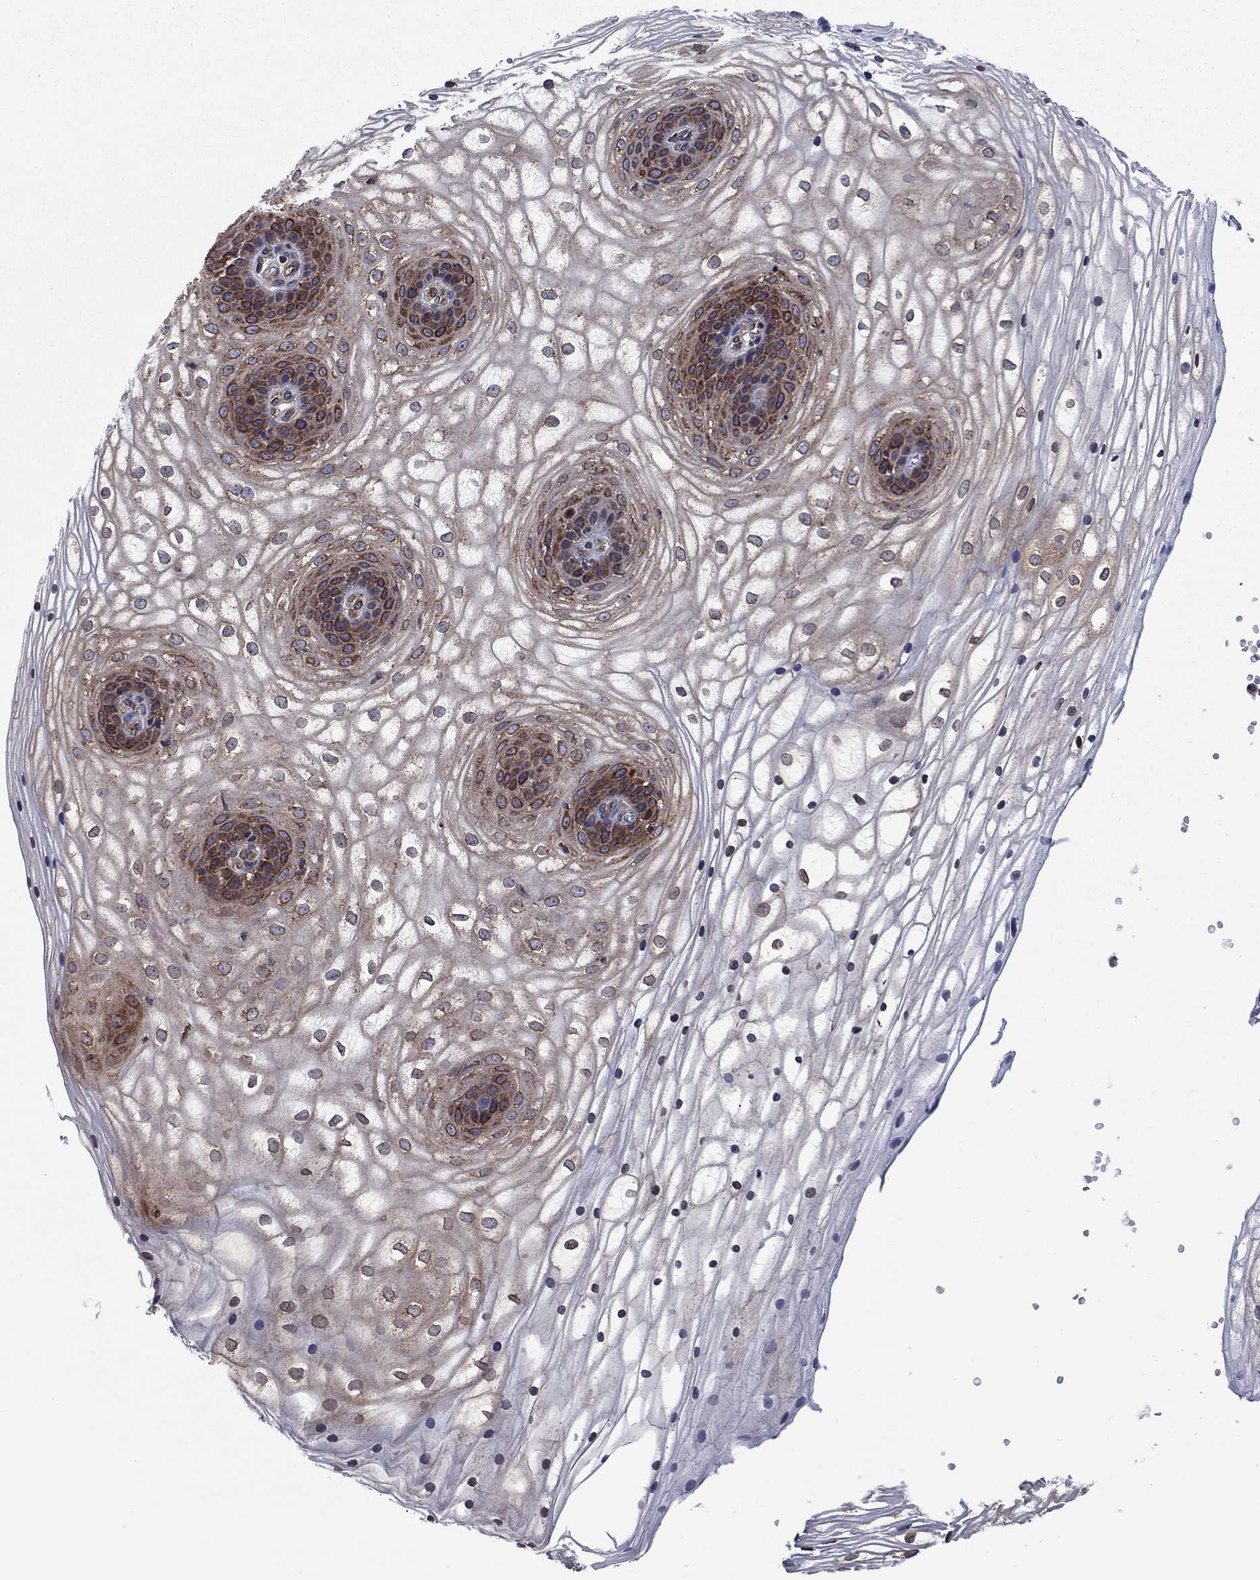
{"staining": {"intensity": "moderate", "quantity": "<25%", "location": "cytoplasmic/membranous"}, "tissue": "vagina", "cell_type": "Squamous epithelial cells", "image_type": "normal", "snomed": [{"axis": "morphology", "description": "Normal tissue, NOS"}, {"axis": "topography", "description": "Vagina"}], "caption": "The histopathology image demonstrates immunohistochemical staining of normal vagina. There is moderate cytoplasmic/membranous staining is present in approximately <25% of squamous epithelial cells.", "gene": "YBX1", "patient": {"sex": "female", "age": 34}}